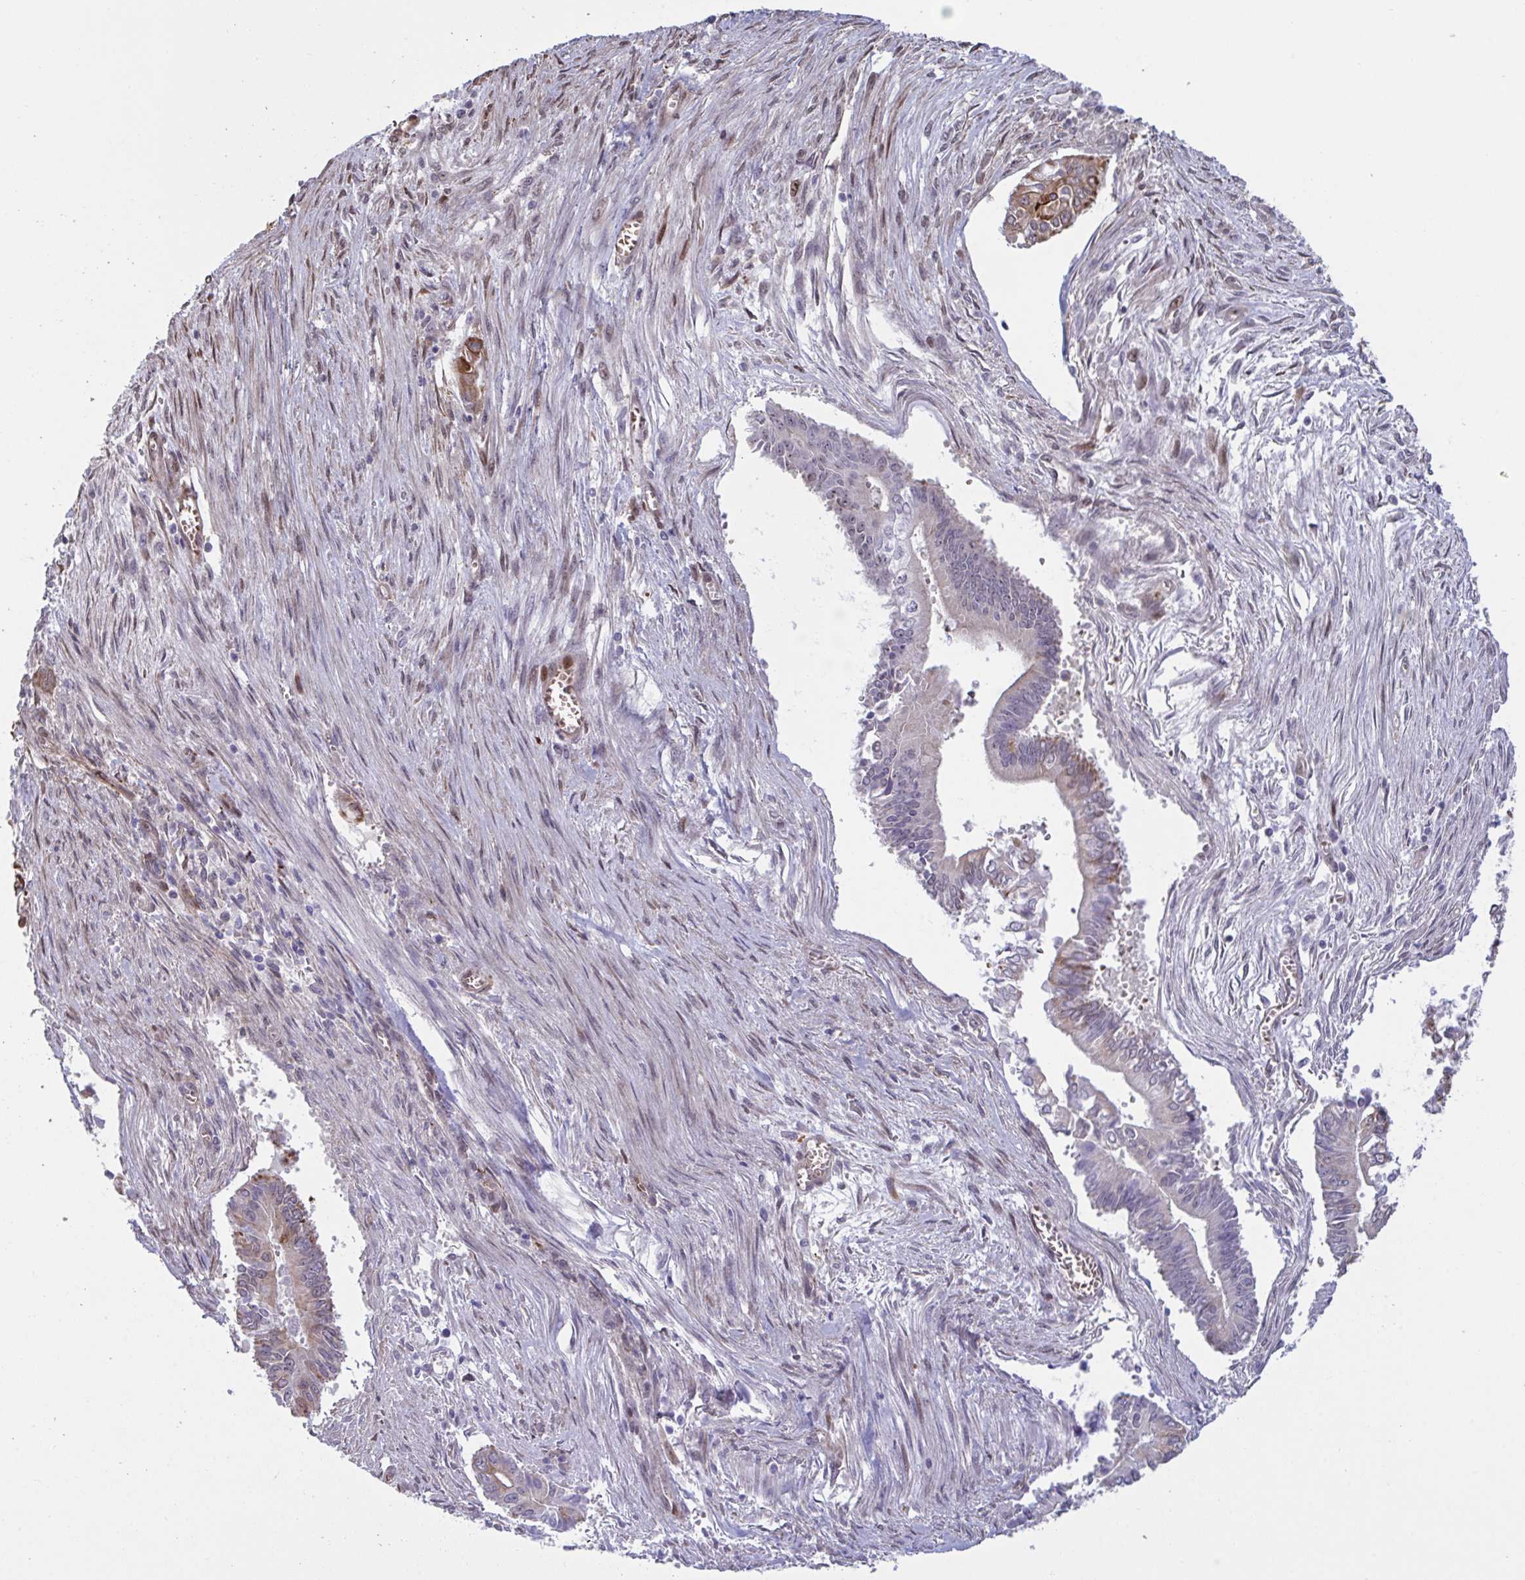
{"staining": {"intensity": "moderate", "quantity": "<25%", "location": "cytoplasmic/membranous"}, "tissue": "pancreatic cancer", "cell_type": "Tumor cells", "image_type": "cancer", "snomed": [{"axis": "morphology", "description": "Adenocarcinoma, NOS"}, {"axis": "topography", "description": "Pancreas"}], "caption": "Brown immunohistochemical staining in pancreatic adenocarcinoma displays moderate cytoplasmic/membranous positivity in approximately <25% of tumor cells. (DAB IHC with brightfield microscopy, high magnification).", "gene": "PELI2", "patient": {"sex": "male", "age": 68}}